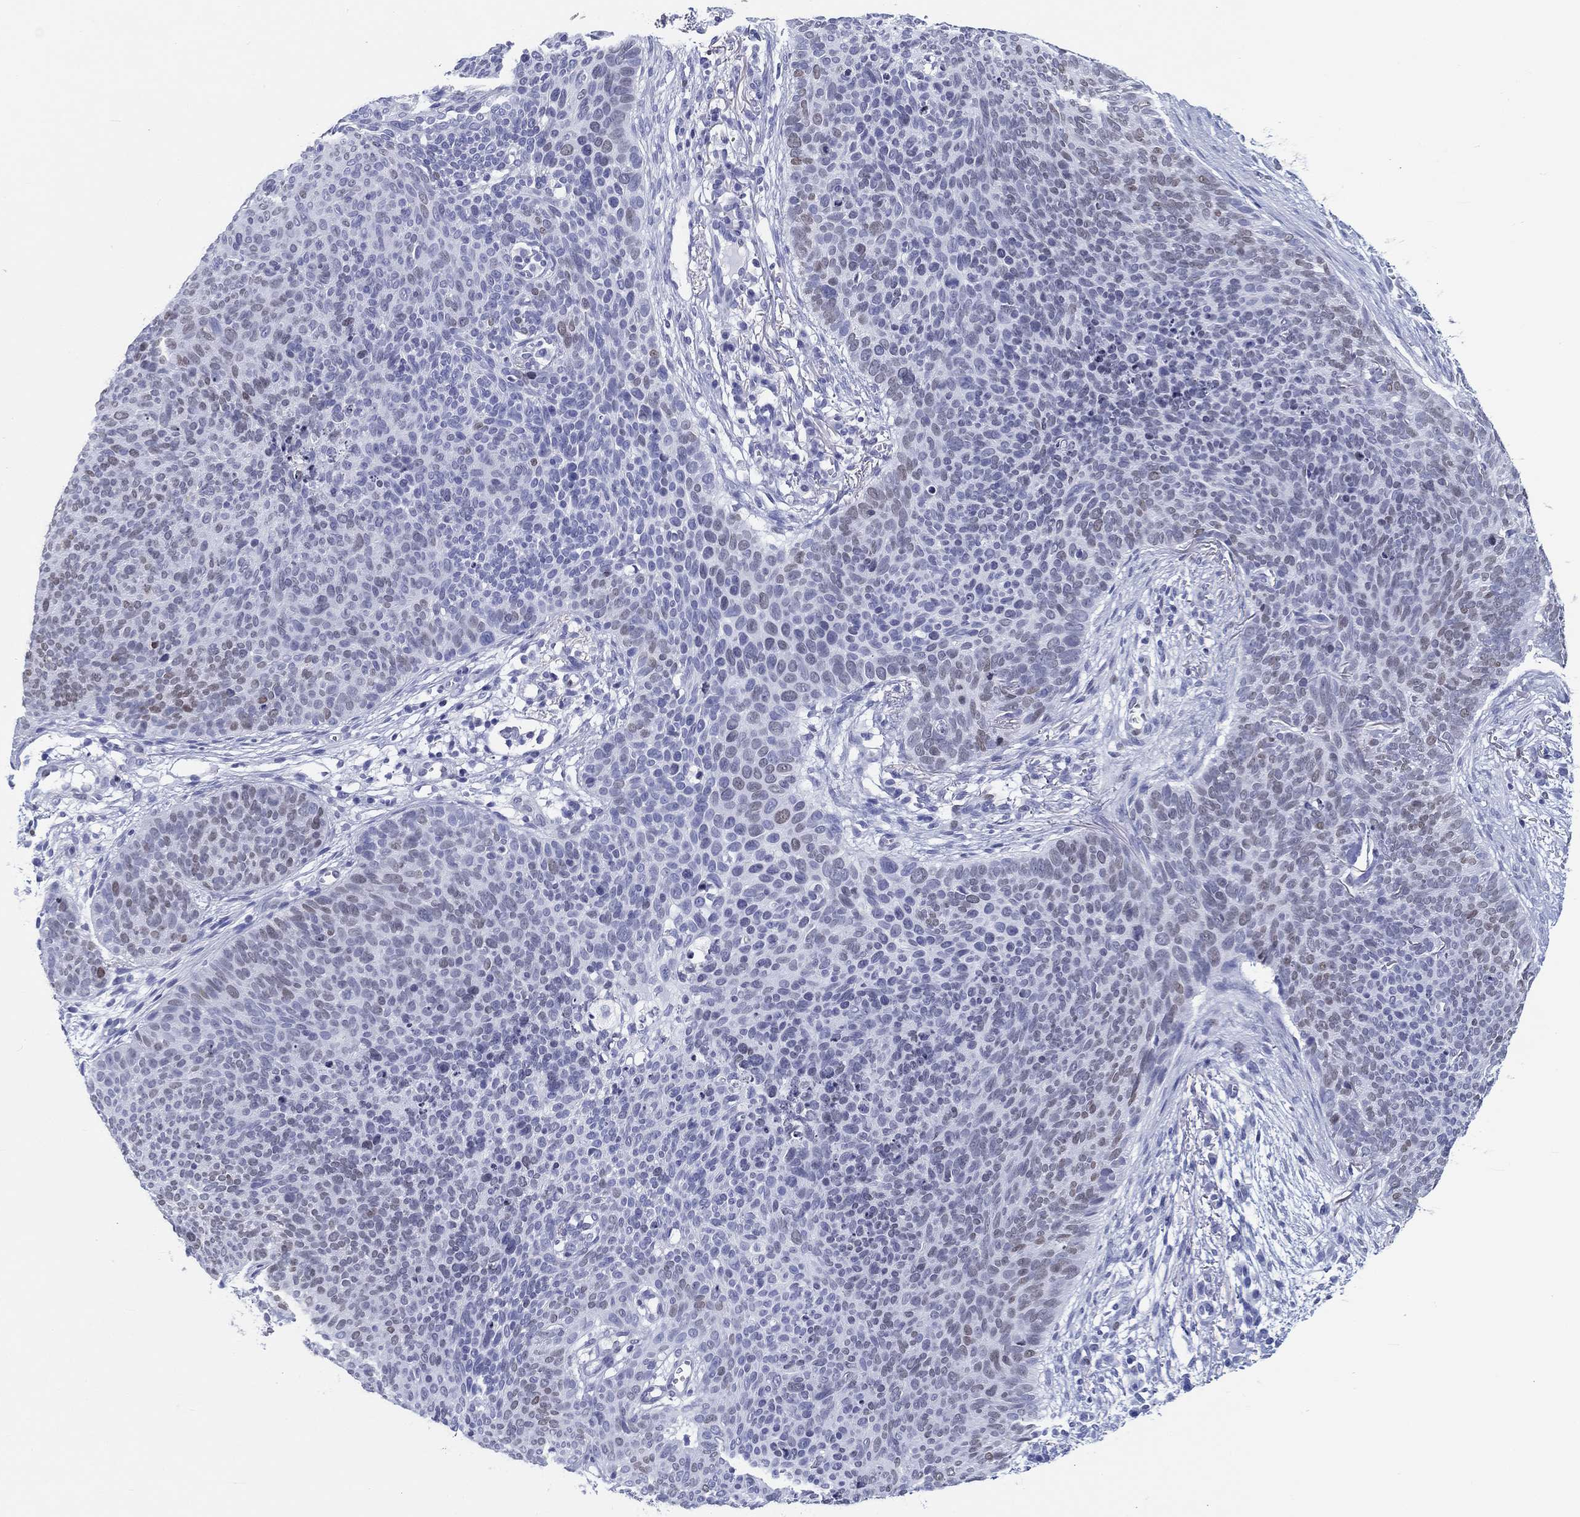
{"staining": {"intensity": "weak", "quantity": "<25%", "location": "nuclear"}, "tissue": "skin cancer", "cell_type": "Tumor cells", "image_type": "cancer", "snomed": [{"axis": "morphology", "description": "Basal cell carcinoma"}, {"axis": "topography", "description": "Skin"}], "caption": "Tumor cells are negative for protein expression in human skin cancer (basal cell carcinoma).", "gene": "H1-1", "patient": {"sex": "male", "age": 64}}